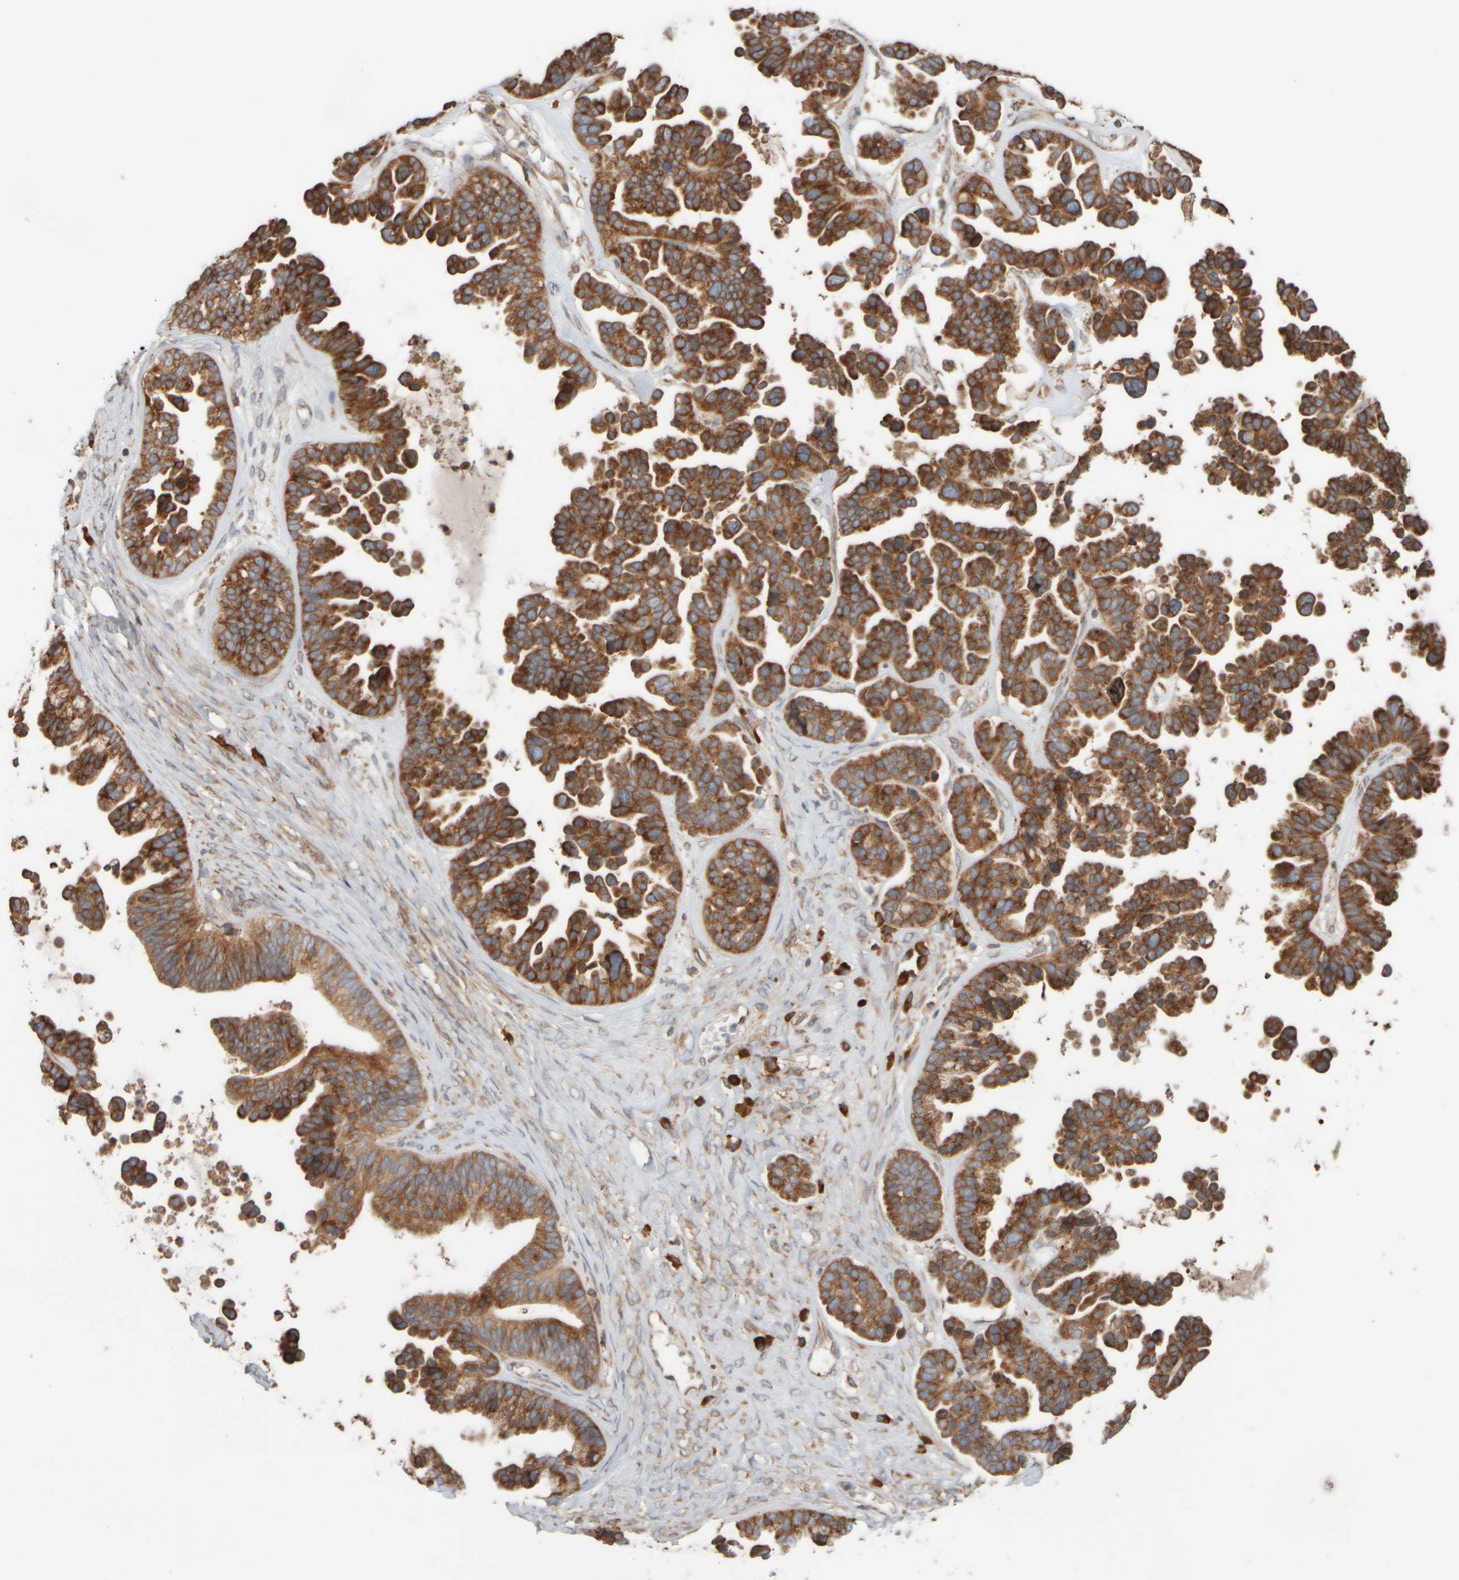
{"staining": {"intensity": "strong", "quantity": ">75%", "location": "cytoplasmic/membranous"}, "tissue": "ovarian cancer", "cell_type": "Tumor cells", "image_type": "cancer", "snomed": [{"axis": "morphology", "description": "Cystadenocarcinoma, serous, NOS"}, {"axis": "topography", "description": "Ovary"}], "caption": "Tumor cells display strong cytoplasmic/membranous staining in approximately >75% of cells in ovarian cancer (serous cystadenocarcinoma).", "gene": "EIF2B3", "patient": {"sex": "female", "age": 56}}